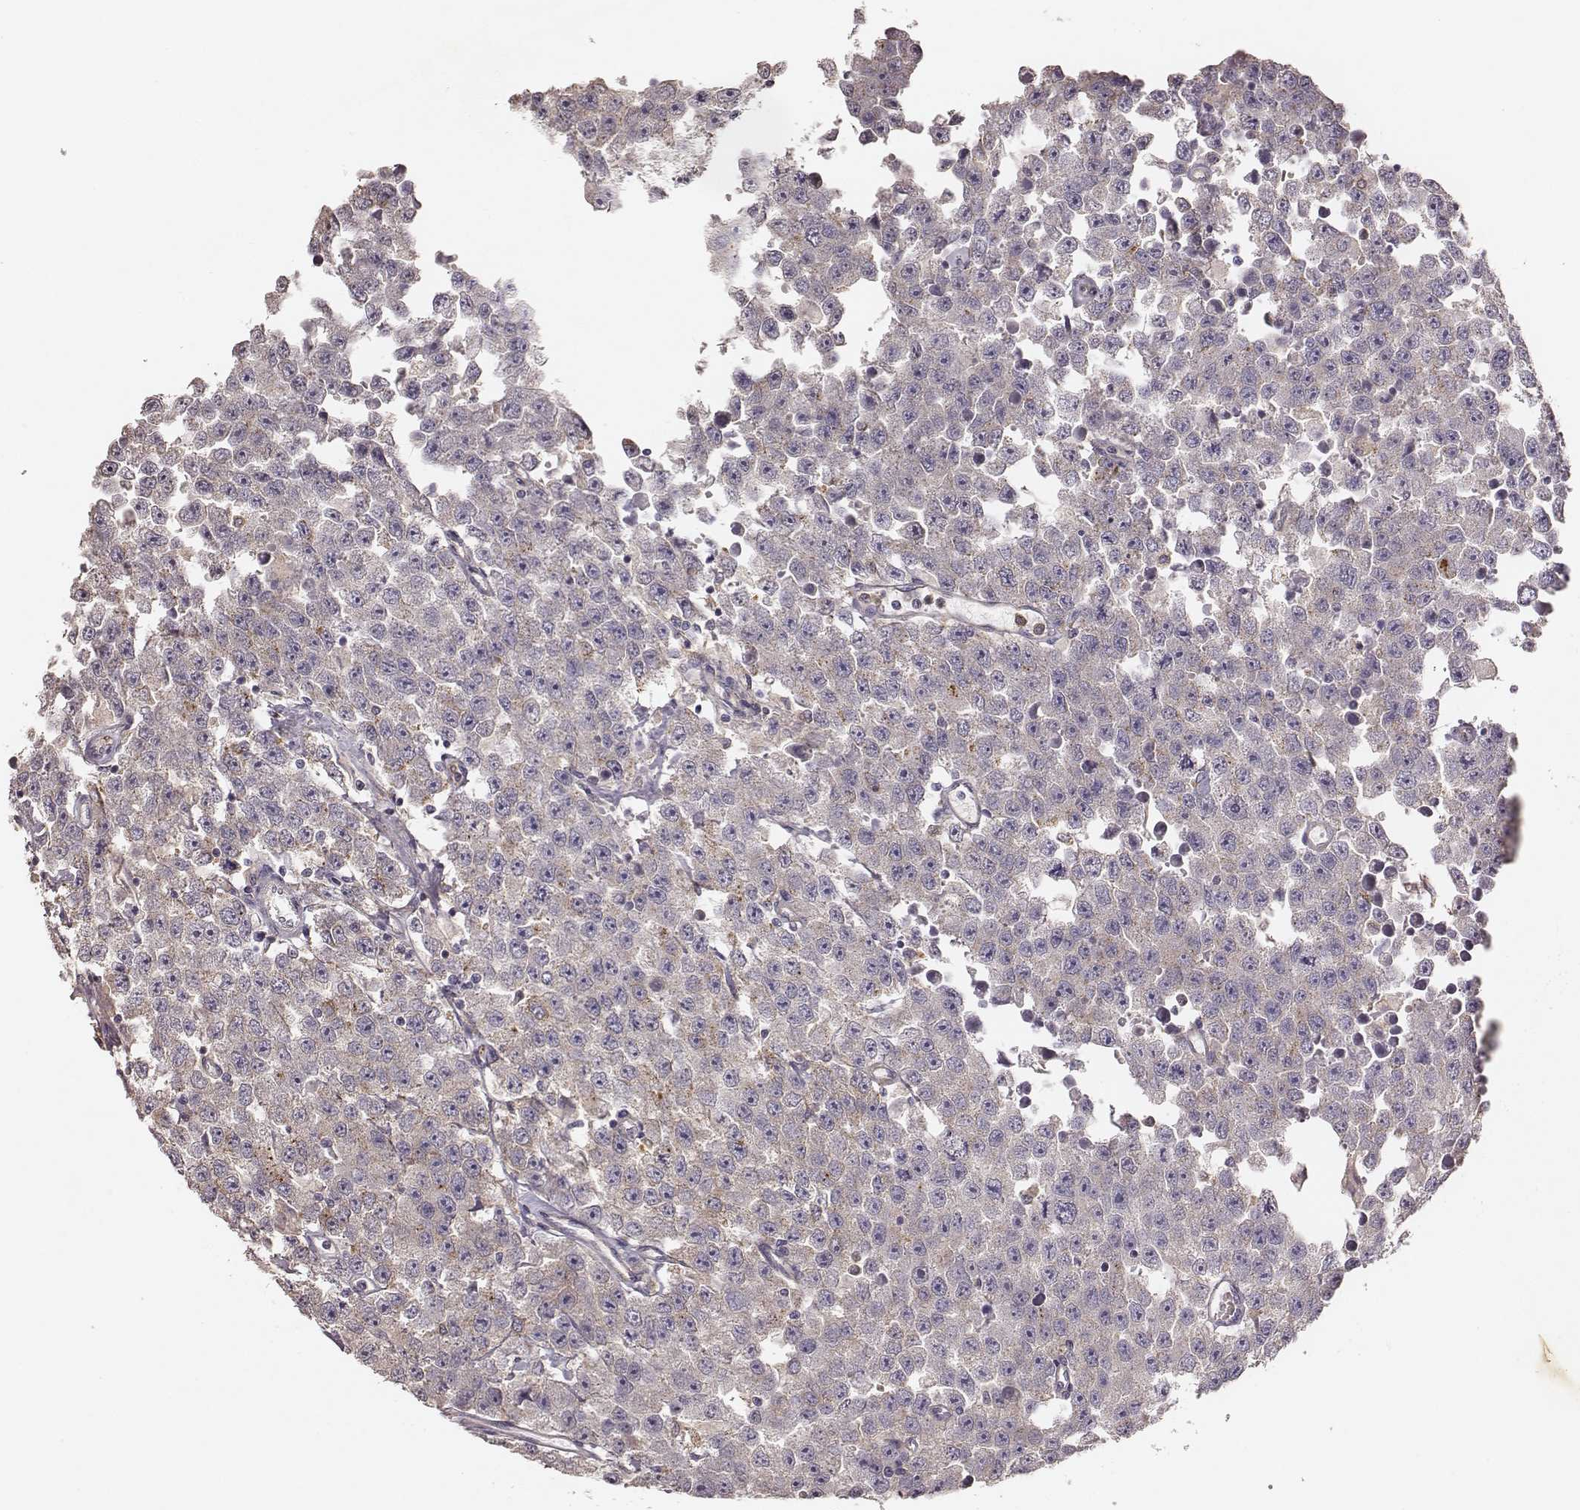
{"staining": {"intensity": "negative", "quantity": "none", "location": "none"}, "tissue": "testis cancer", "cell_type": "Tumor cells", "image_type": "cancer", "snomed": [{"axis": "morphology", "description": "Seminoma, NOS"}, {"axis": "topography", "description": "Testis"}], "caption": "Tumor cells are negative for protein expression in human testis cancer.", "gene": "VPS26A", "patient": {"sex": "male", "age": 52}}